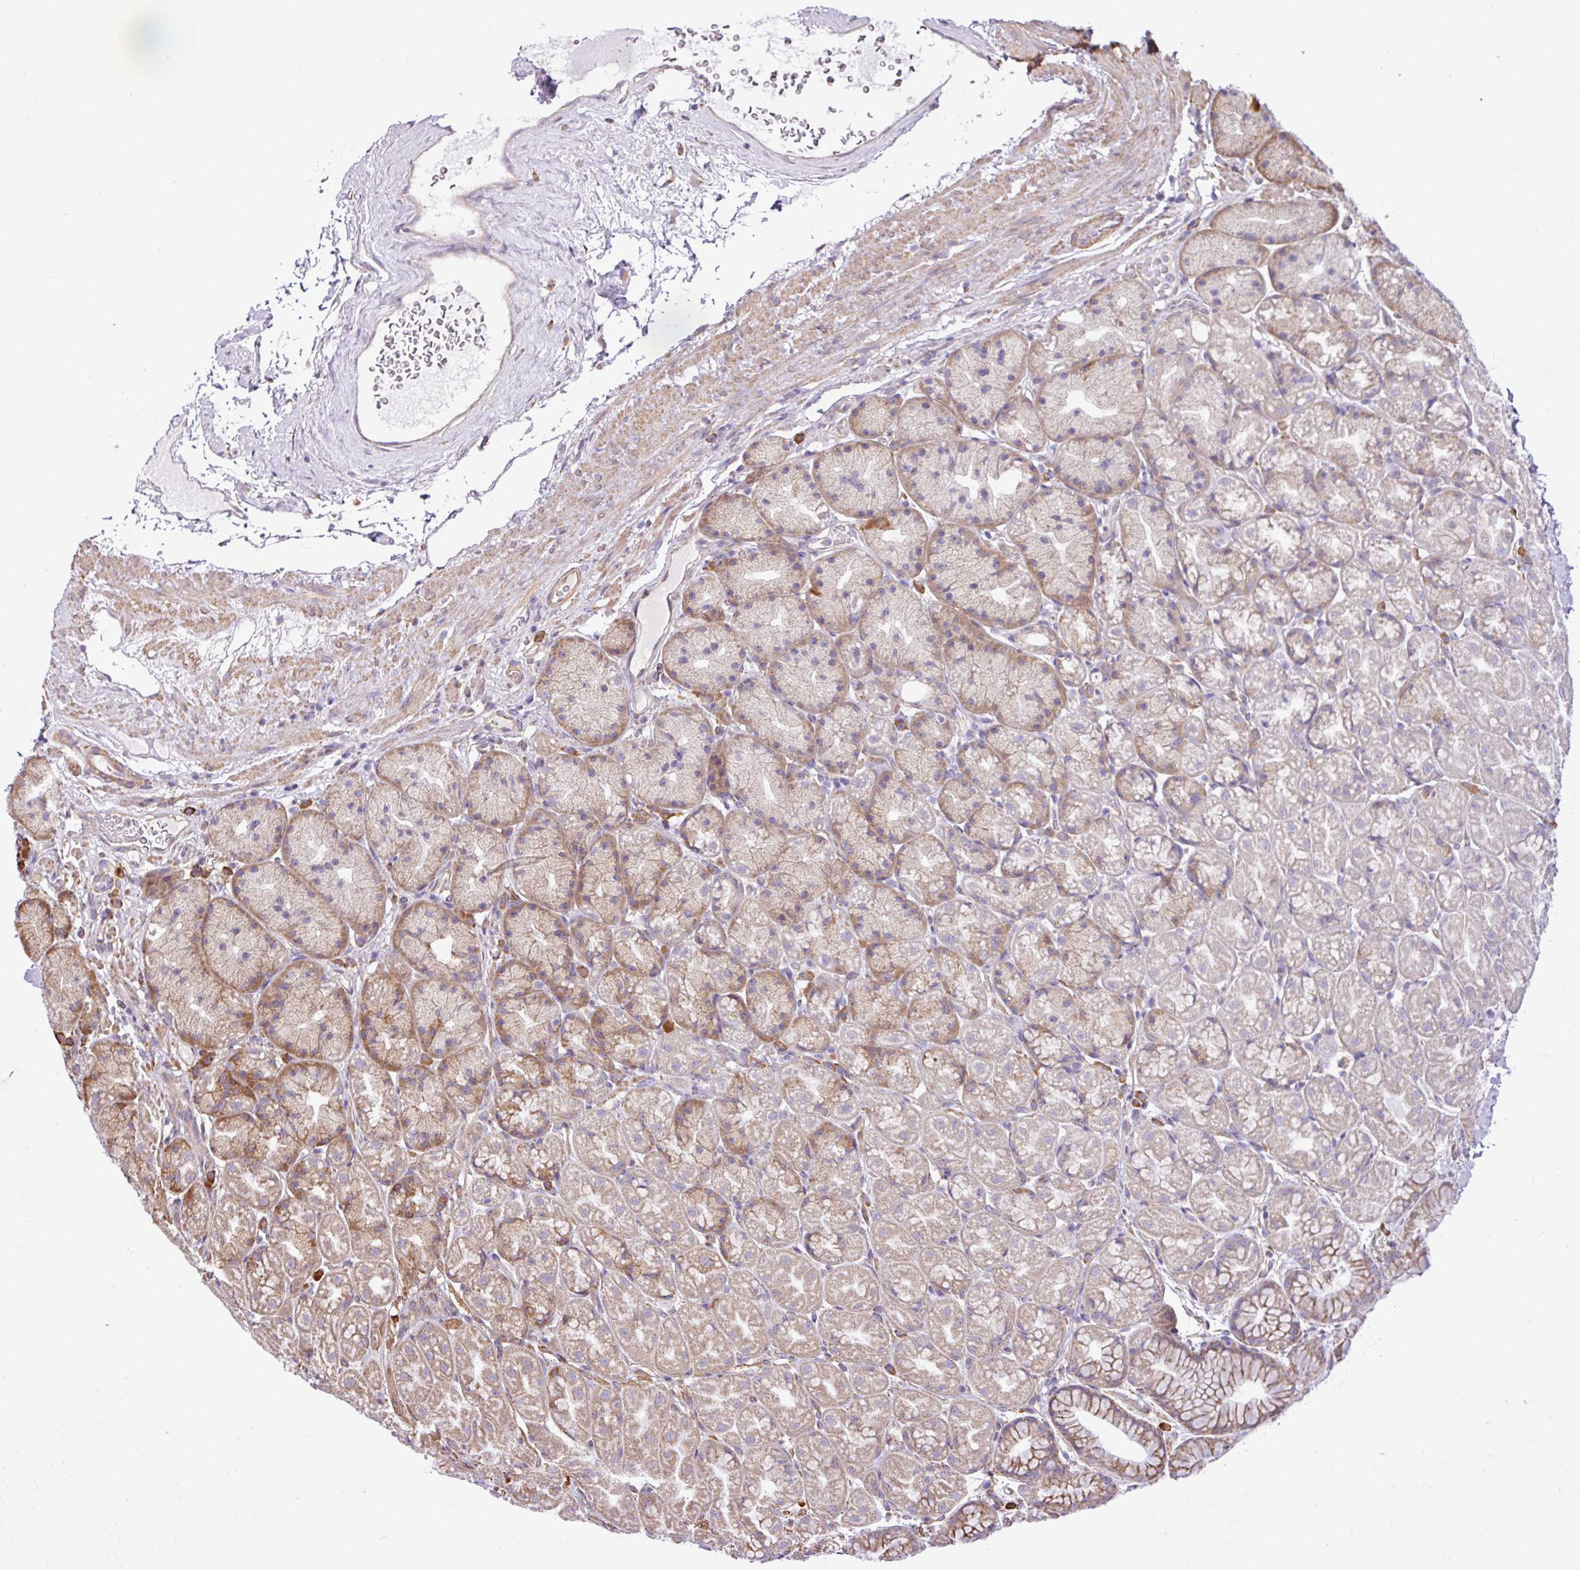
{"staining": {"intensity": "weak", "quantity": "25%-75%", "location": "cytoplasmic/membranous"}, "tissue": "stomach", "cell_type": "Glandular cells", "image_type": "normal", "snomed": [{"axis": "morphology", "description": "Normal tissue, NOS"}, {"axis": "topography", "description": "Stomach, lower"}], "caption": "A brown stain highlights weak cytoplasmic/membranous positivity of a protein in glandular cells of benign human stomach.", "gene": "ZSCAN5A", "patient": {"sex": "male", "age": 67}}